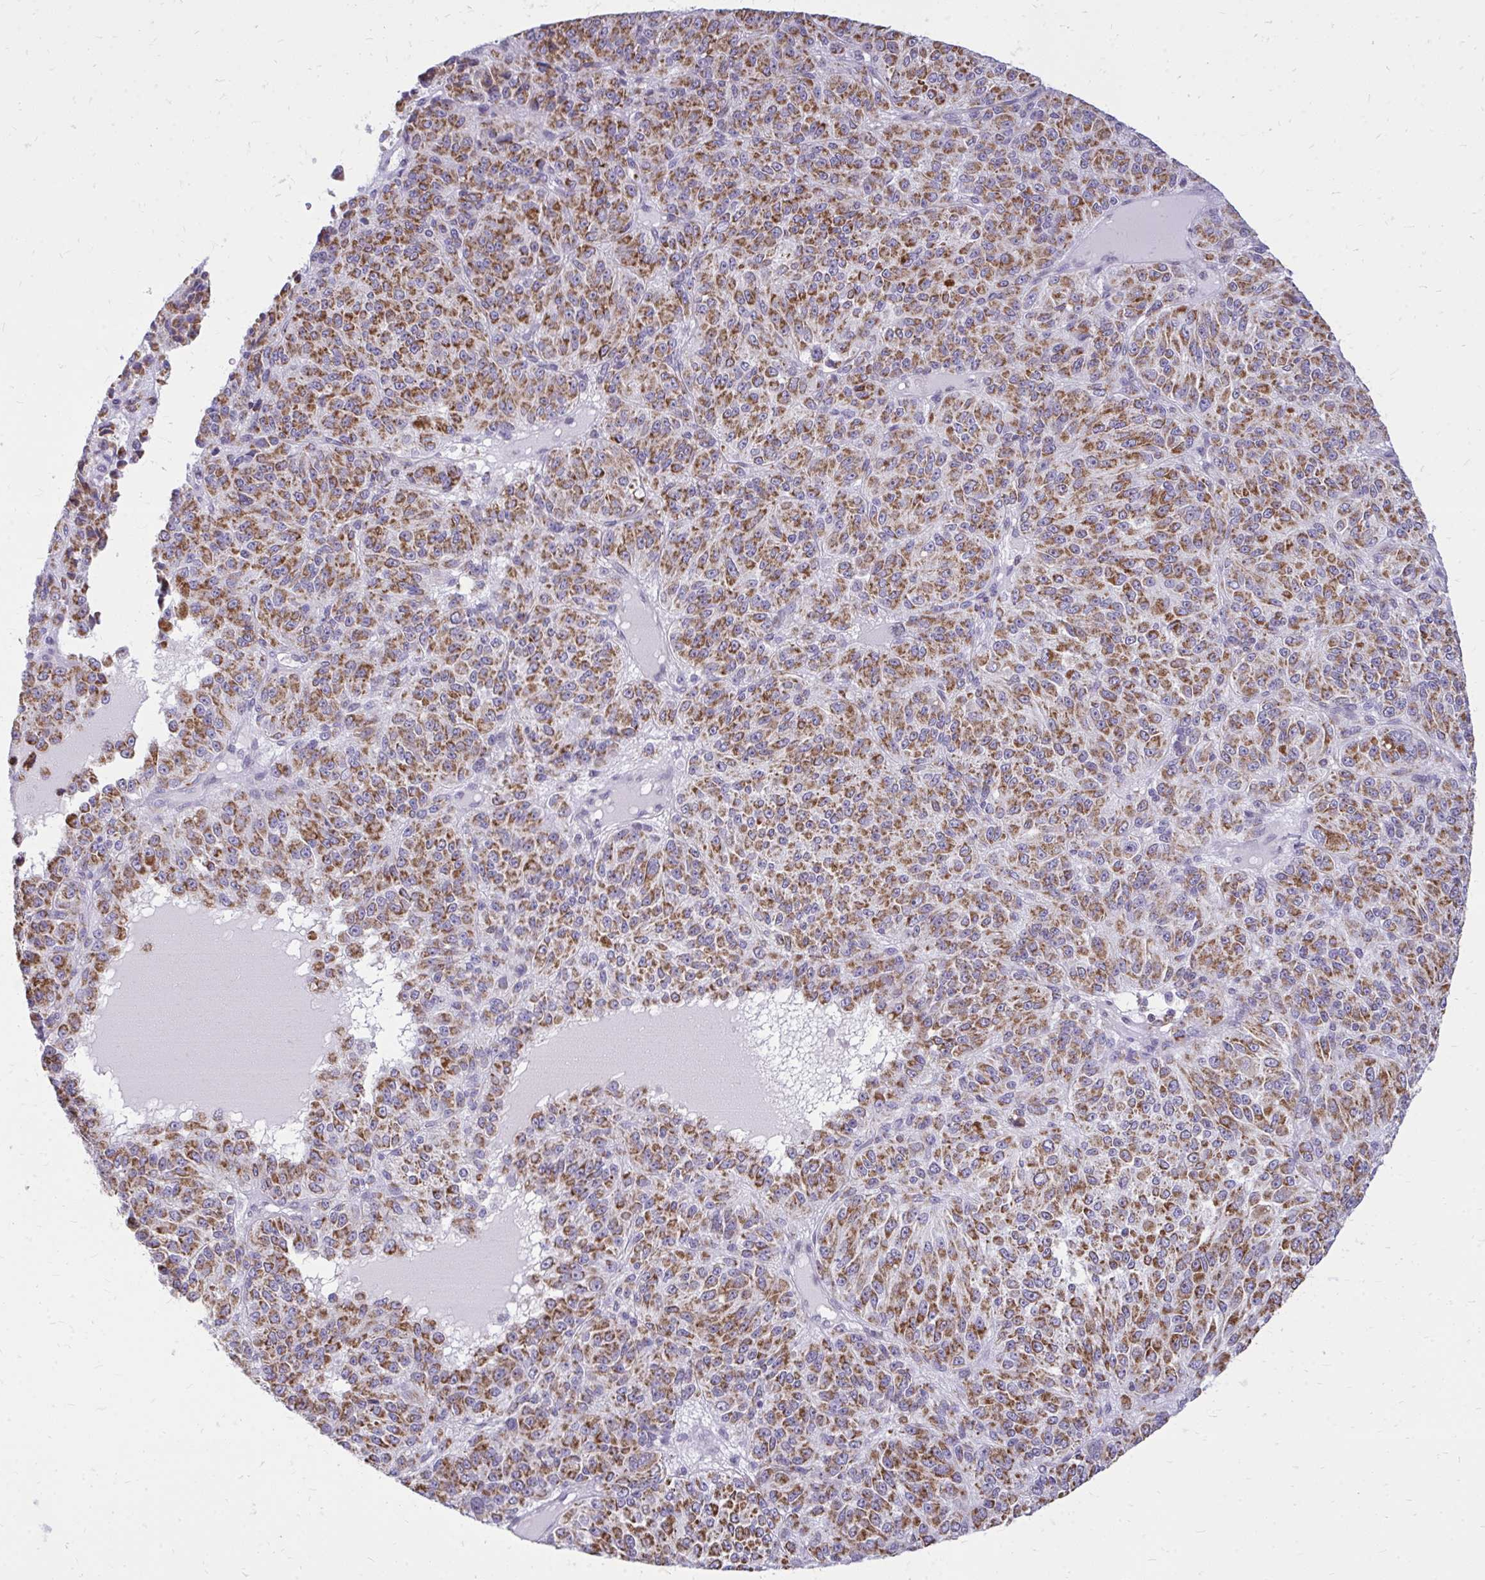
{"staining": {"intensity": "moderate", "quantity": ">75%", "location": "cytoplasmic/membranous"}, "tissue": "melanoma", "cell_type": "Tumor cells", "image_type": "cancer", "snomed": [{"axis": "morphology", "description": "Malignant melanoma, Metastatic site"}, {"axis": "topography", "description": "Brain"}], "caption": "An image showing moderate cytoplasmic/membranous staining in approximately >75% of tumor cells in malignant melanoma (metastatic site), as visualized by brown immunohistochemical staining.", "gene": "RPS6KA2", "patient": {"sex": "female", "age": 56}}